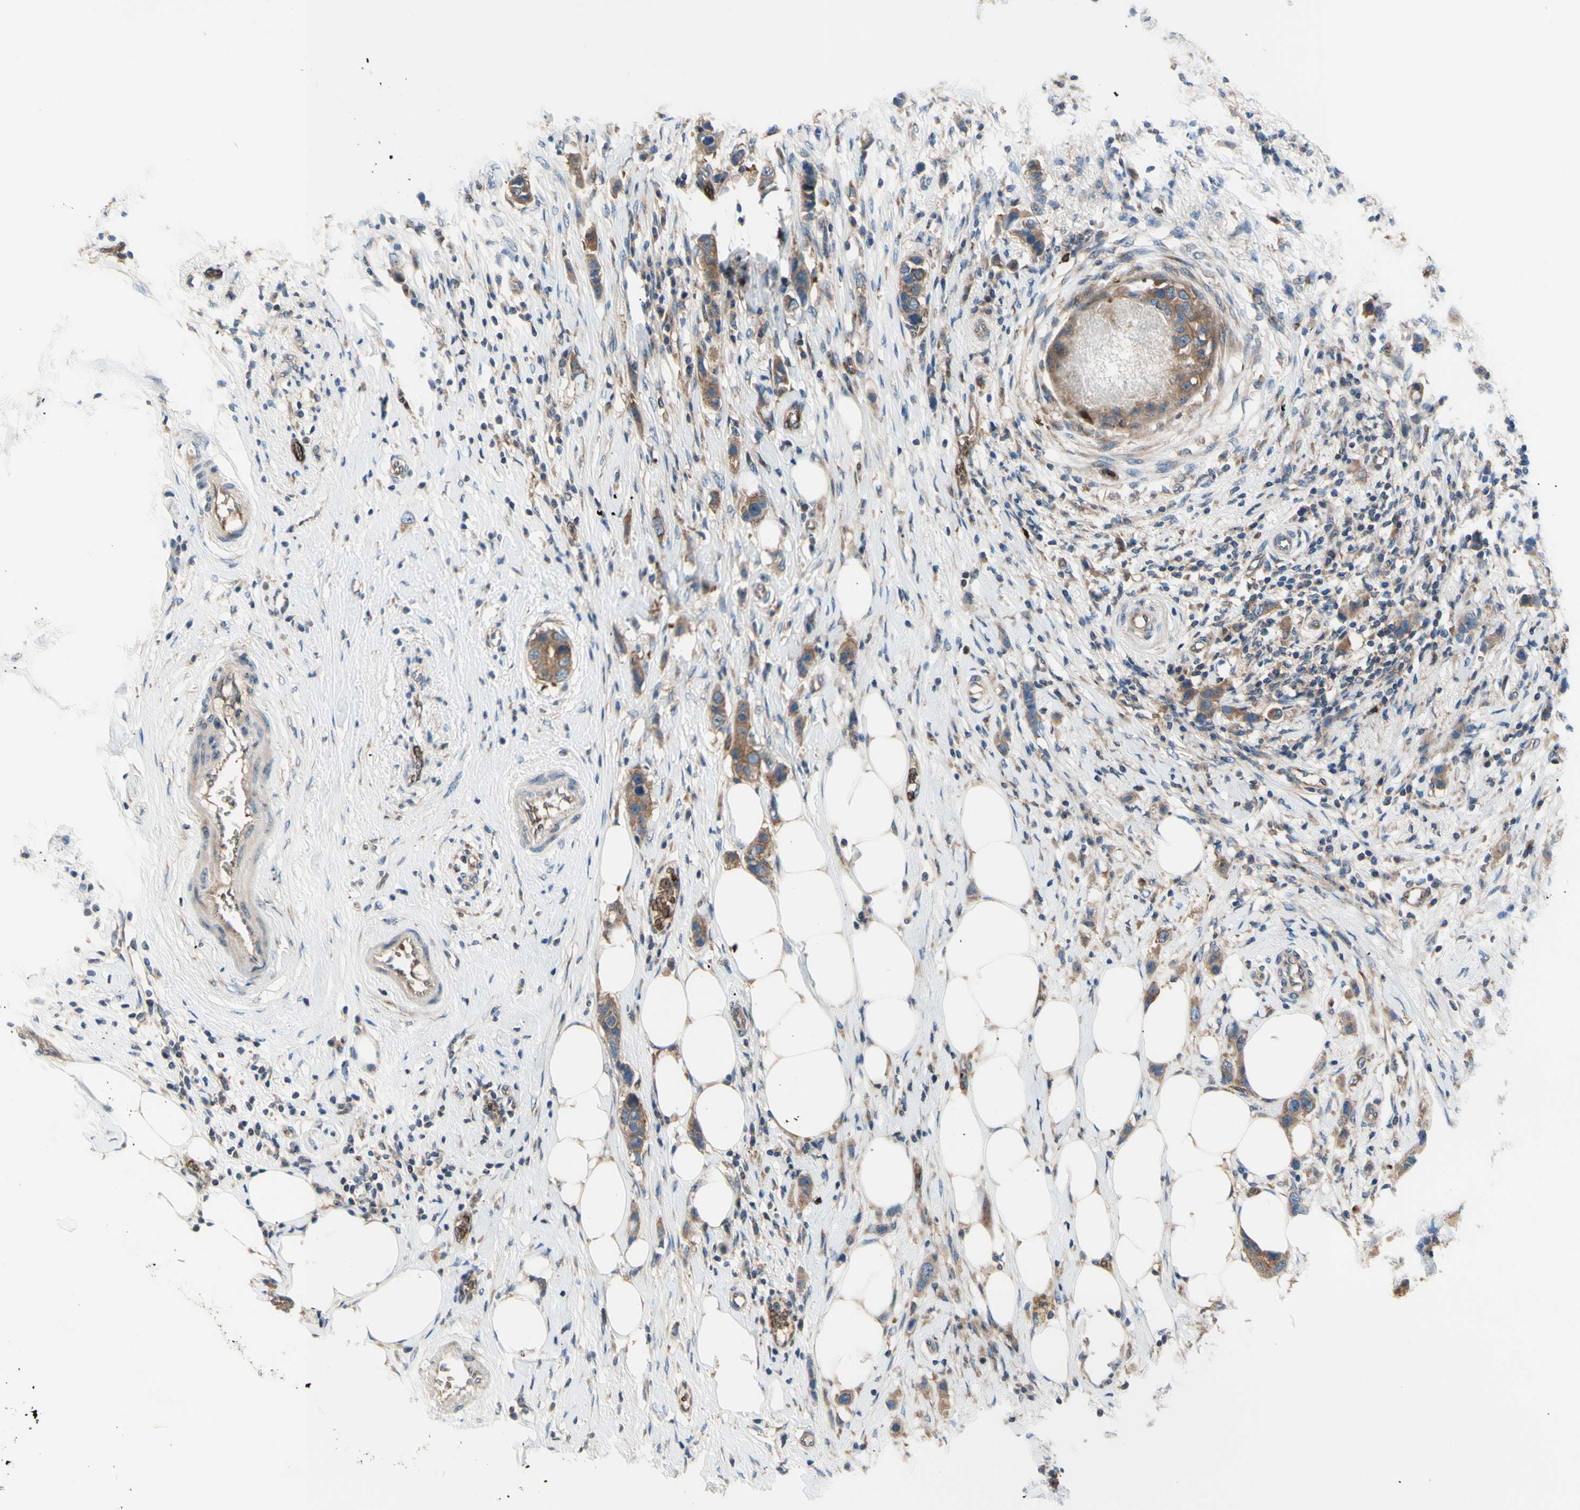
{"staining": {"intensity": "moderate", "quantity": ">75%", "location": "cytoplasmic/membranous,nuclear"}, "tissue": "breast cancer", "cell_type": "Tumor cells", "image_type": "cancer", "snomed": [{"axis": "morphology", "description": "Normal tissue, NOS"}, {"axis": "morphology", "description": "Duct carcinoma"}, {"axis": "topography", "description": "Breast"}], "caption": "The image displays staining of intraductal carcinoma (breast), revealing moderate cytoplasmic/membranous and nuclear protein staining (brown color) within tumor cells.", "gene": "USP9X", "patient": {"sex": "female", "age": 50}}